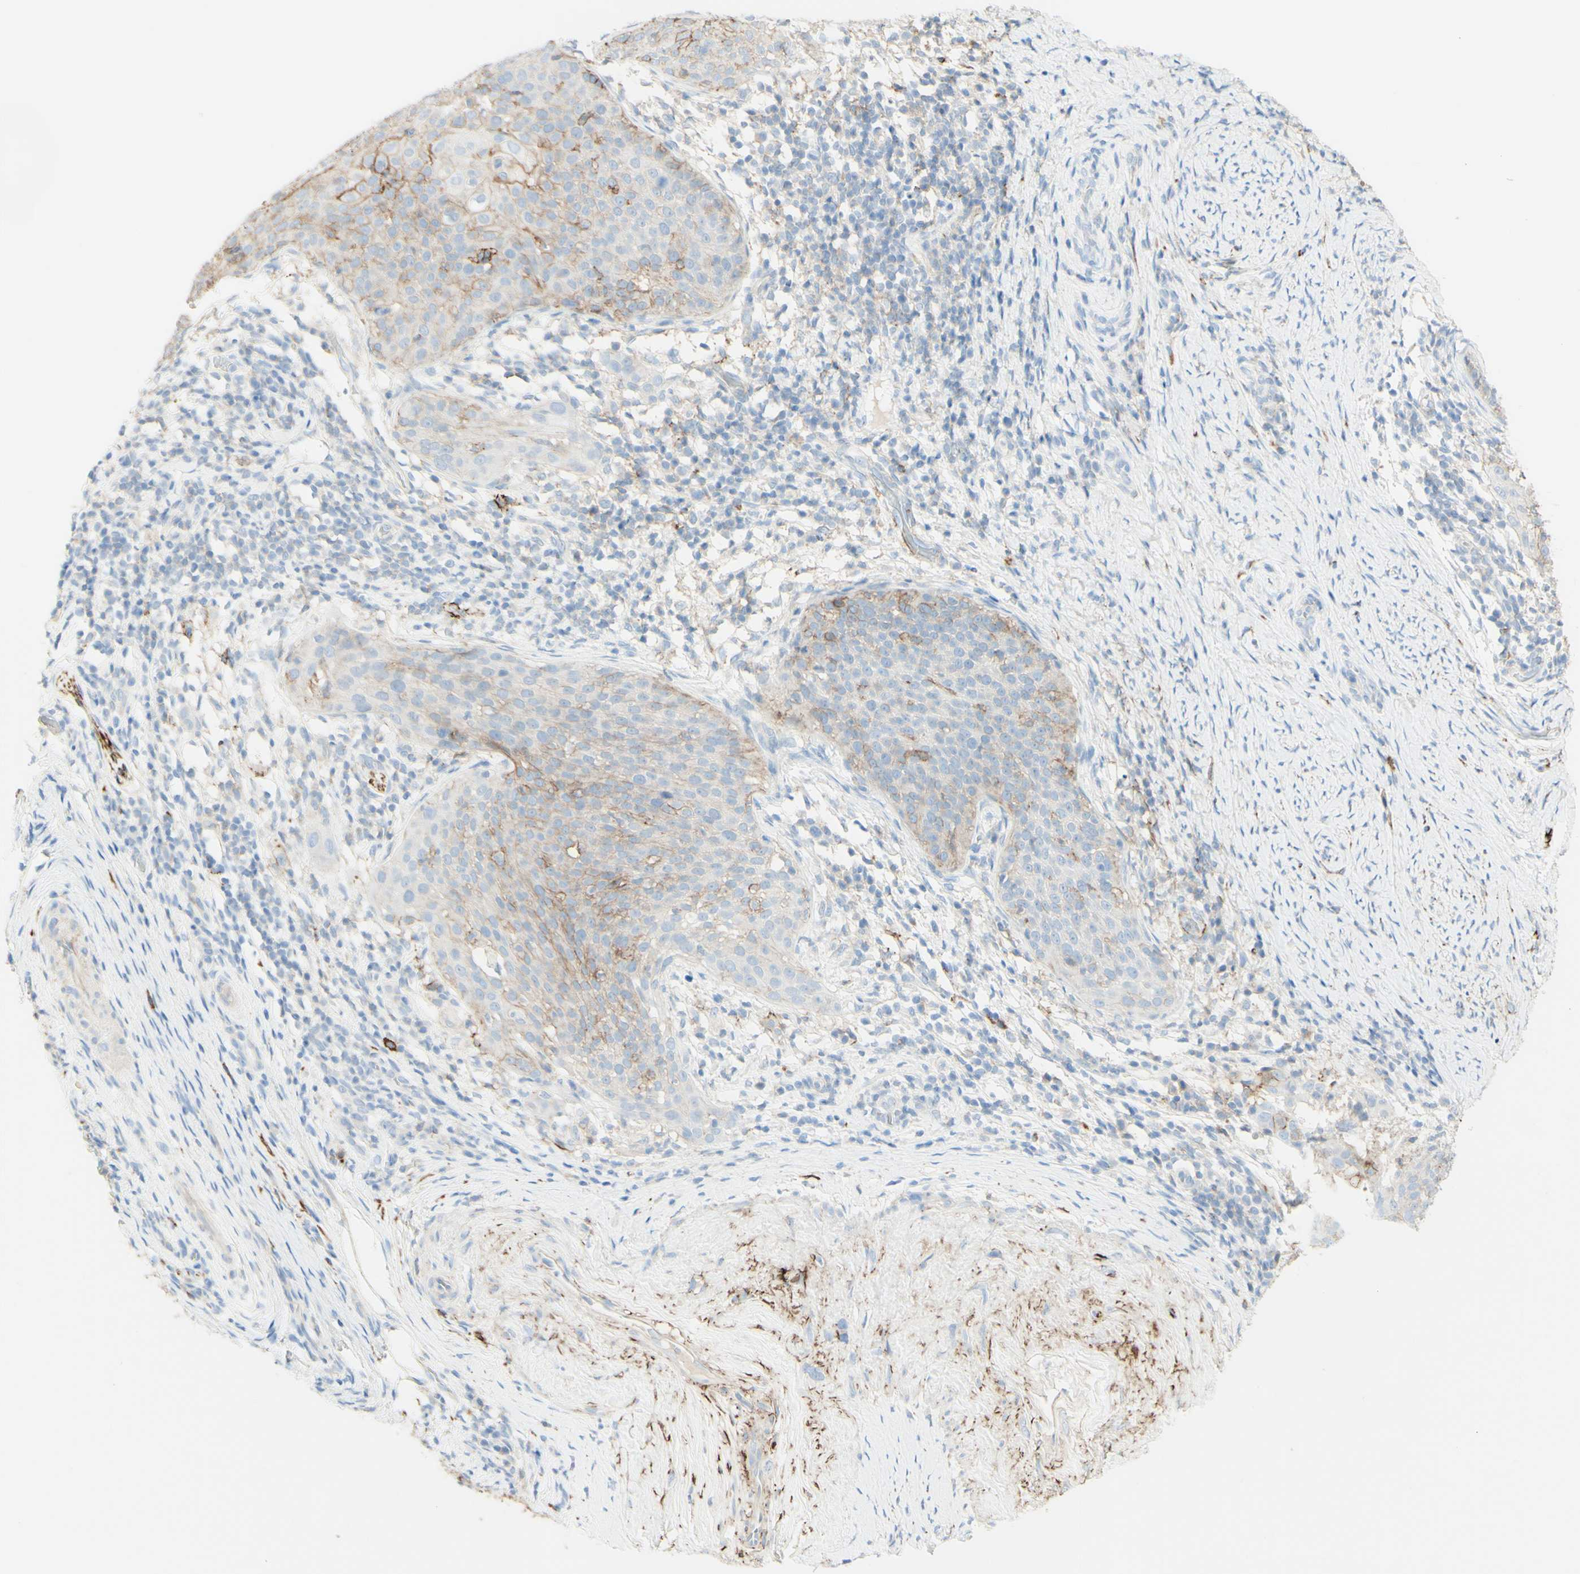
{"staining": {"intensity": "moderate", "quantity": "25%-75%", "location": "cytoplasmic/membranous"}, "tissue": "cervical cancer", "cell_type": "Tumor cells", "image_type": "cancer", "snomed": [{"axis": "morphology", "description": "Squamous cell carcinoma, NOS"}, {"axis": "topography", "description": "Cervix"}], "caption": "Protein expression analysis of human cervical cancer (squamous cell carcinoma) reveals moderate cytoplasmic/membranous staining in about 25%-75% of tumor cells.", "gene": "ALCAM", "patient": {"sex": "female", "age": 51}}